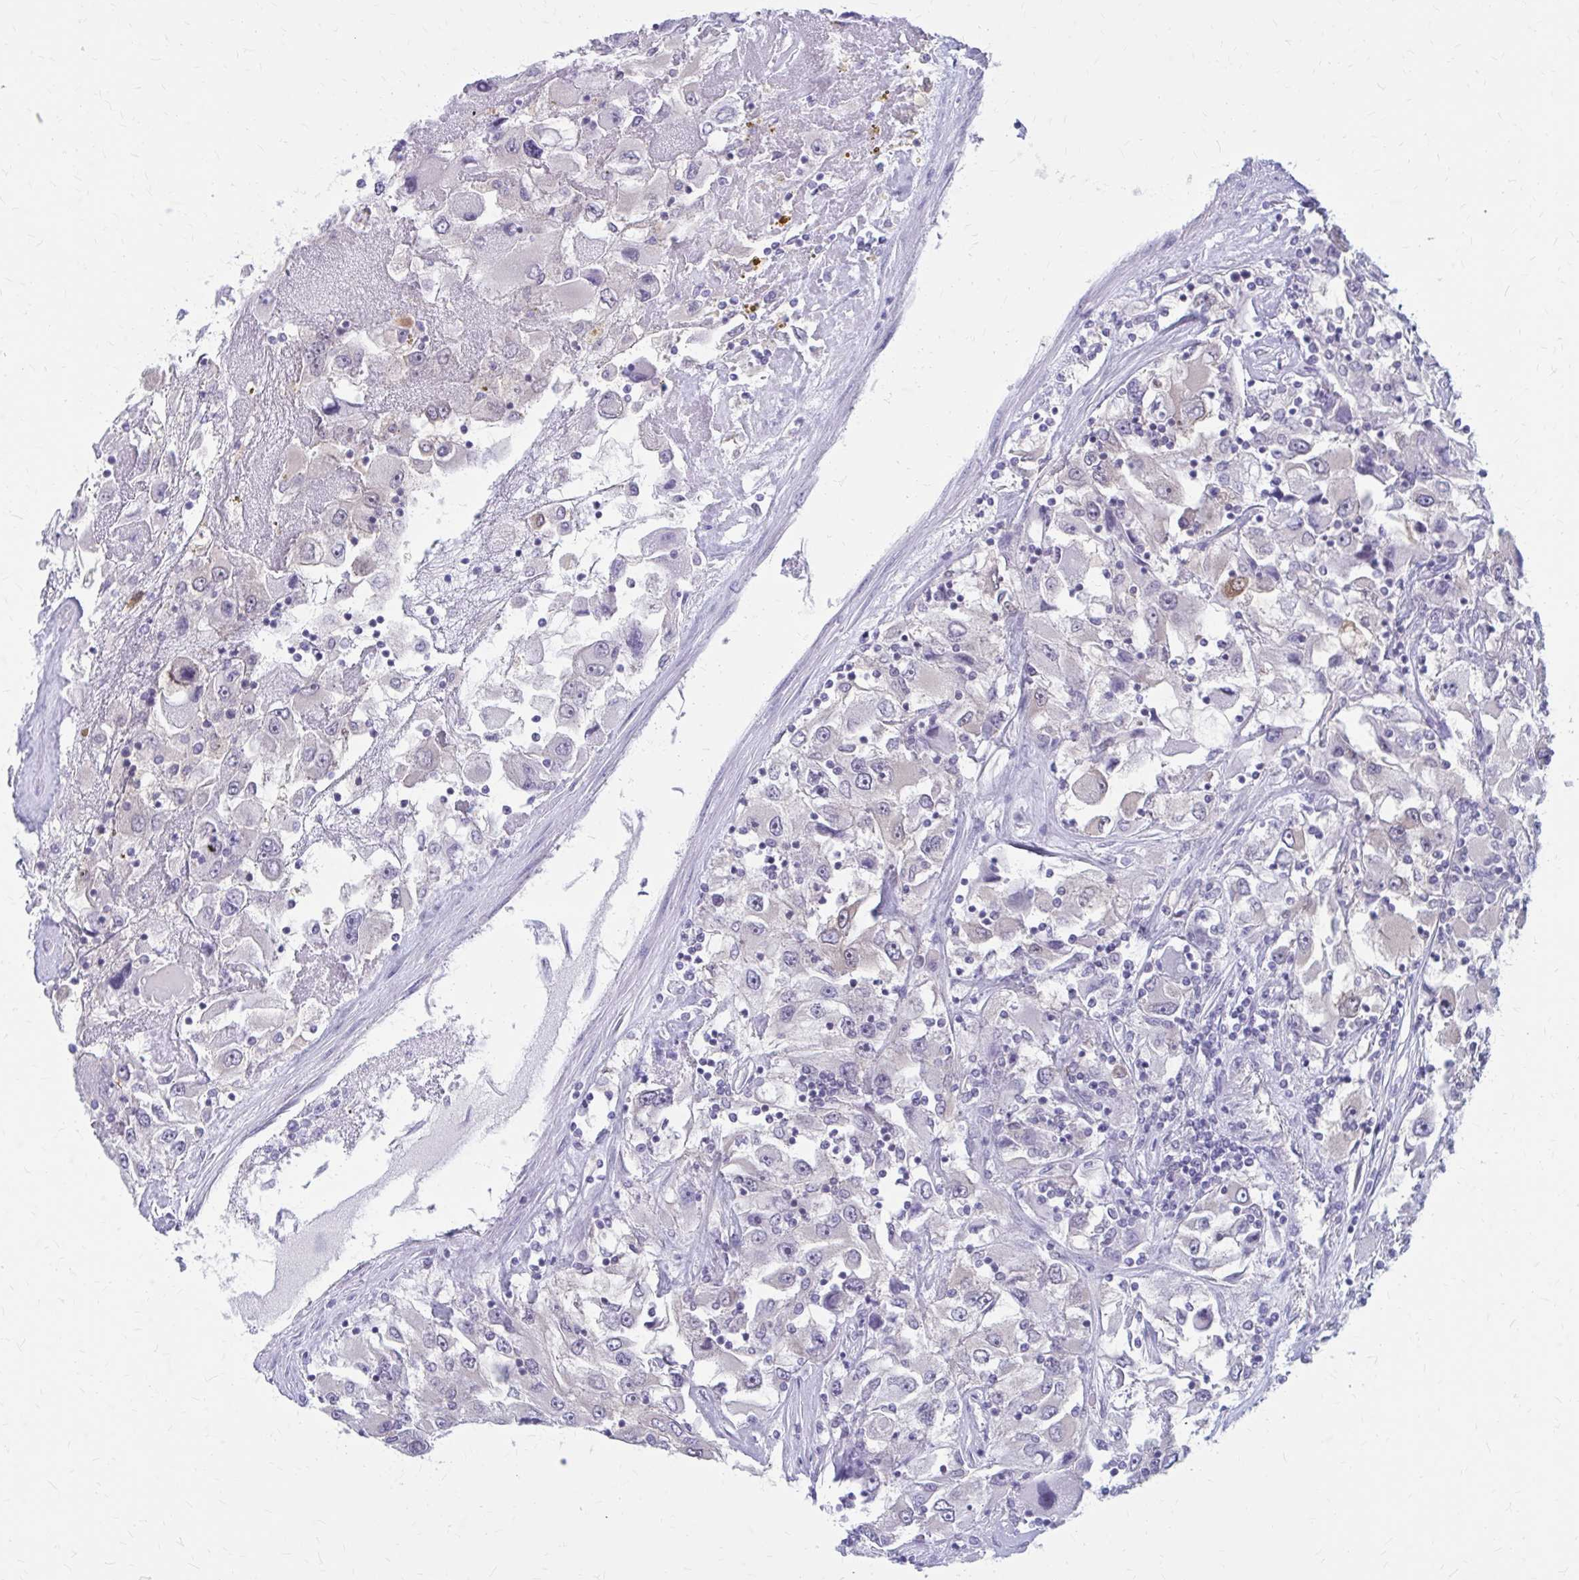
{"staining": {"intensity": "negative", "quantity": "none", "location": "none"}, "tissue": "renal cancer", "cell_type": "Tumor cells", "image_type": "cancer", "snomed": [{"axis": "morphology", "description": "Adenocarcinoma, NOS"}, {"axis": "topography", "description": "Kidney"}], "caption": "There is no significant staining in tumor cells of renal cancer.", "gene": "CLIC2", "patient": {"sex": "female", "age": 52}}